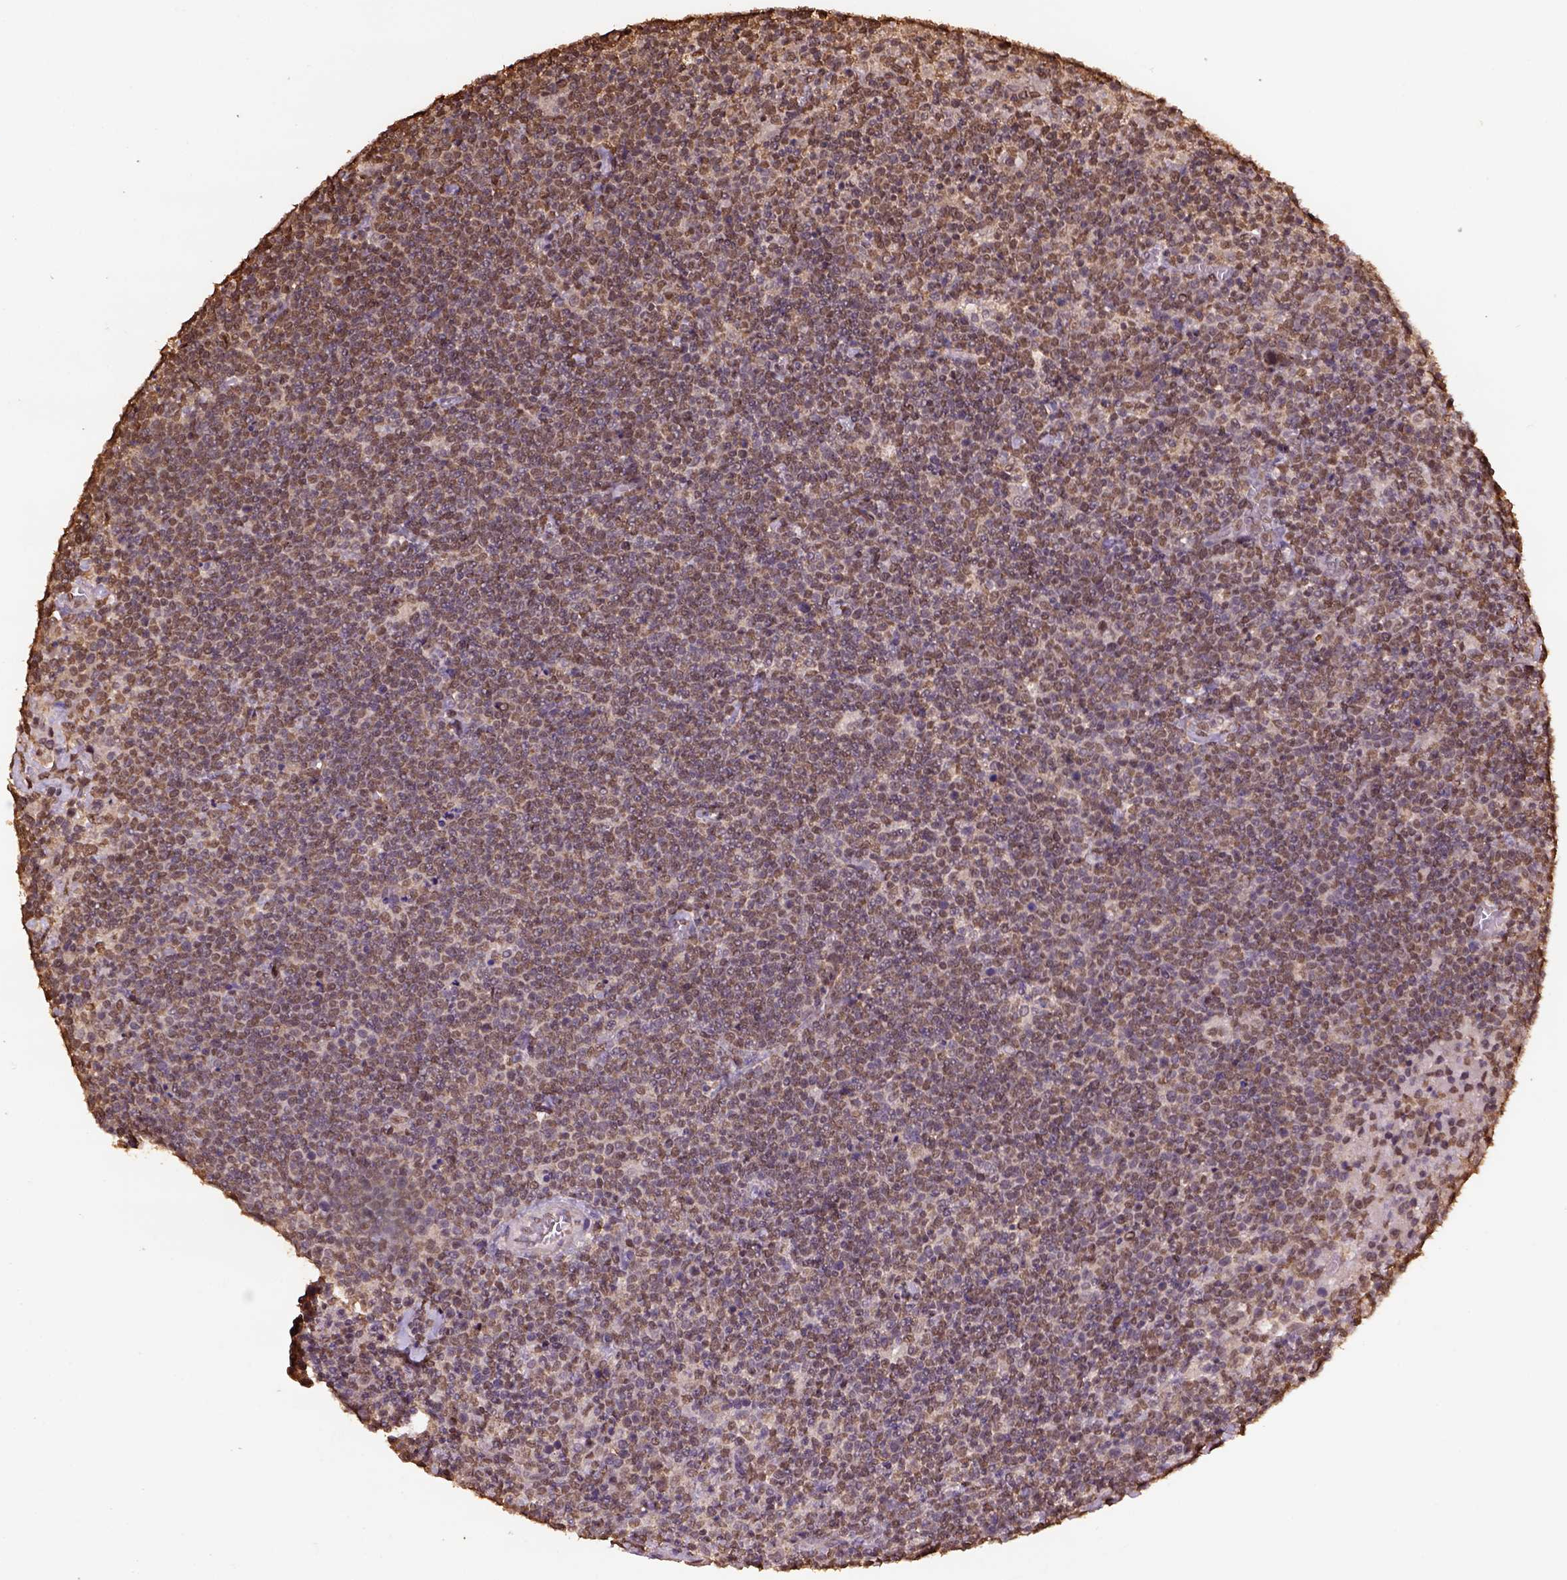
{"staining": {"intensity": "moderate", "quantity": ">75%", "location": "nuclear"}, "tissue": "lymphoma", "cell_type": "Tumor cells", "image_type": "cancer", "snomed": [{"axis": "morphology", "description": "Malignant lymphoma, non-Hodgkin's type, High grade"}, {"axis": "topography", "description": "Lymph node"}], "caption": "Lymphoma was stained to show a protein in brown. There is medium levels of moderate nuclear staining in about >75% of tumor cells. The protein is stained brown, and the nuclei are stained in blue (DAB (3,3'-diaminobenzidine) IHC with brightfield microscopy, high magnification).", "gene": "CSTF2T", "patient": {"sex": "male", "age": 61}}